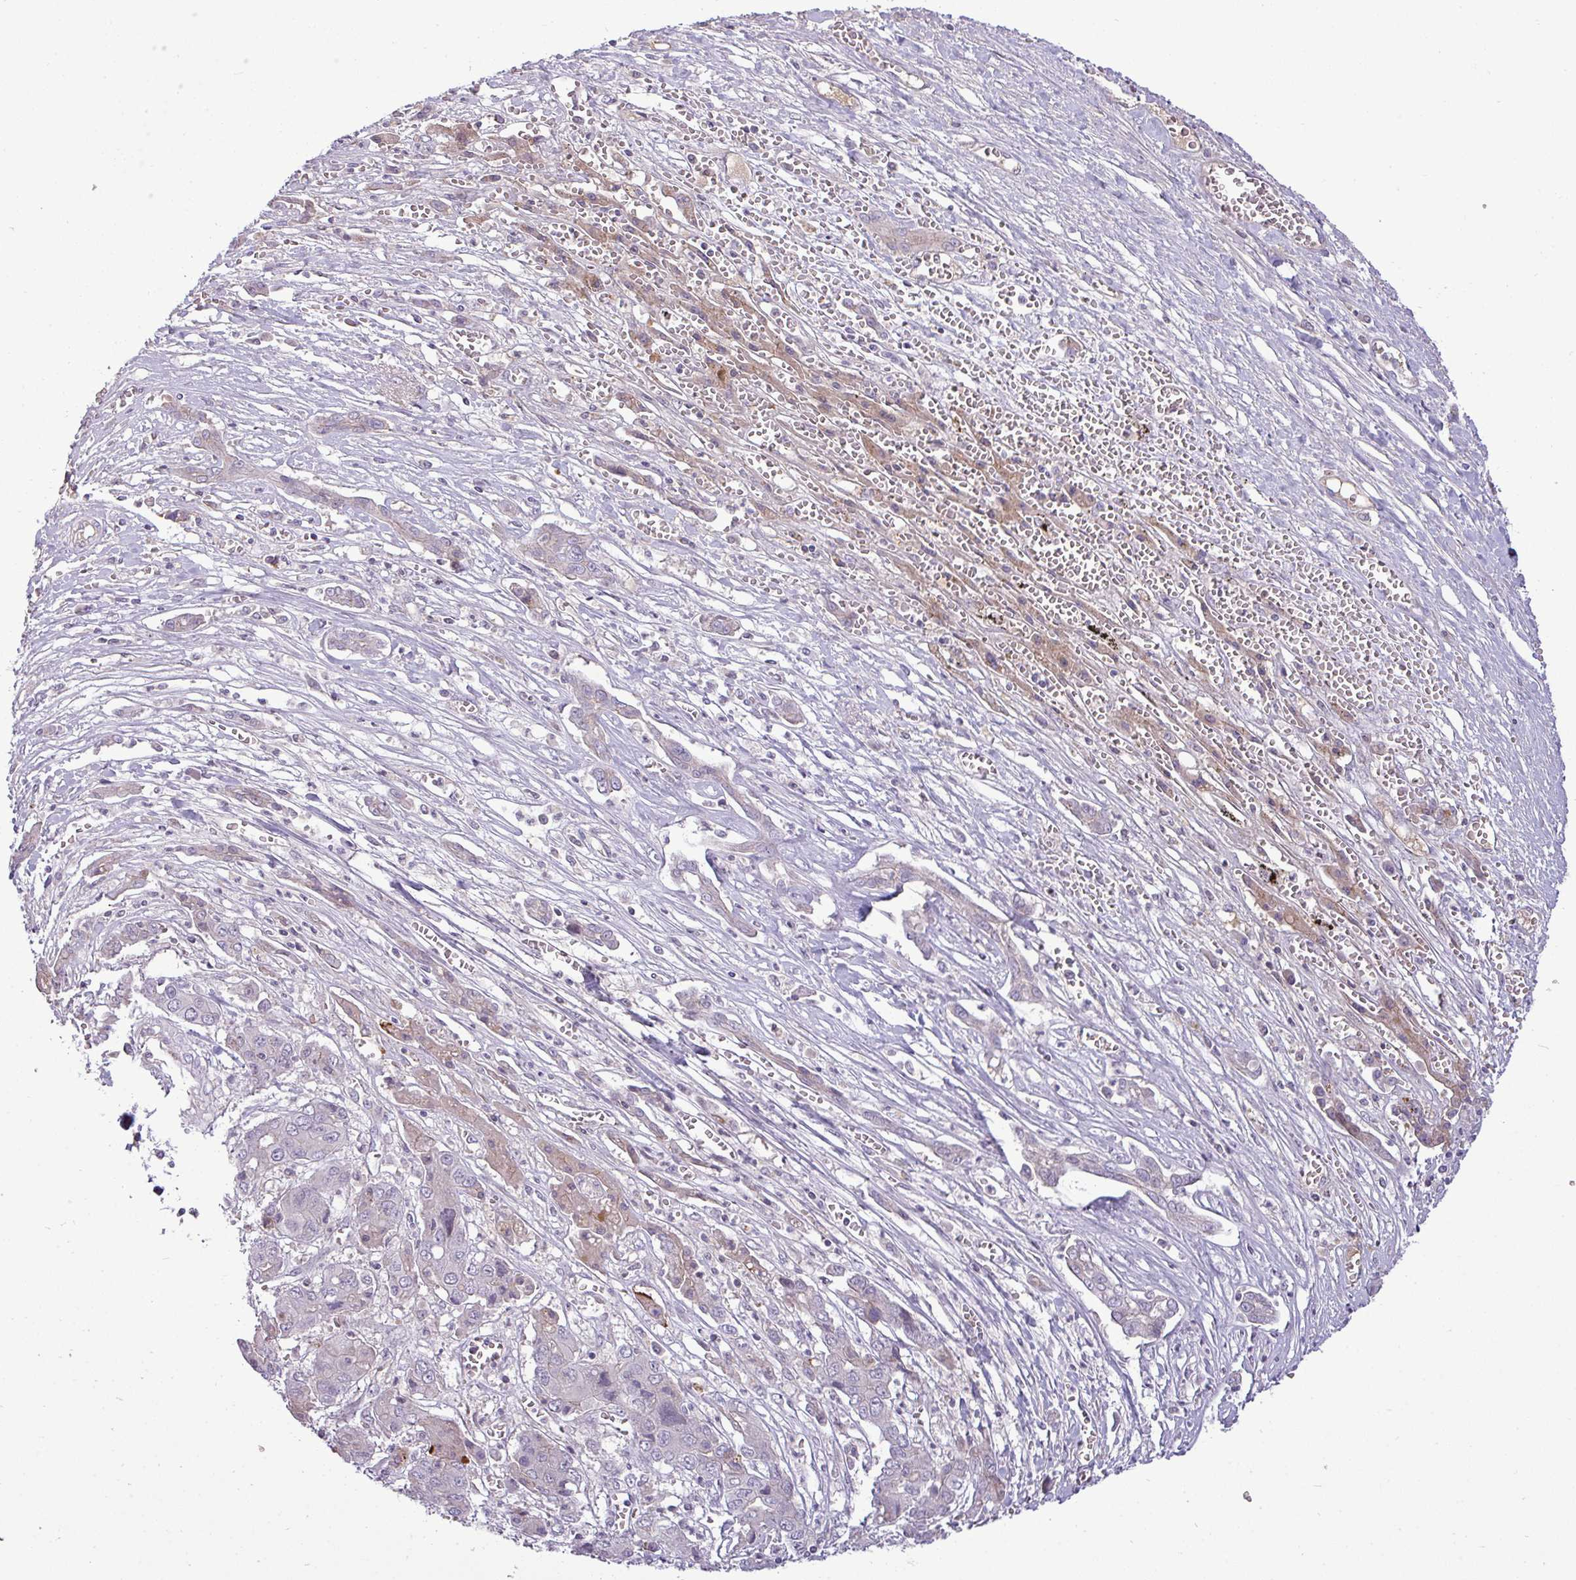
{"staining": {"intensity": "negative", "quantity": "none", "location": "none"}, "tissue": "liver cancer", "cell_type": "Tumor cells", "image_type": "cancer", "snomed": [{"axis": "morphology", "description": "Cholangiocarcinoma"}, {"axis": "topography", "description": "Liver"}], "caption": "Micrograph shows no protein staining in tumor cells of liver cancer (cholangiocarcinoma) tissue.", "gene": "APOM", "patient": {"sex": "male", "age": 67}}